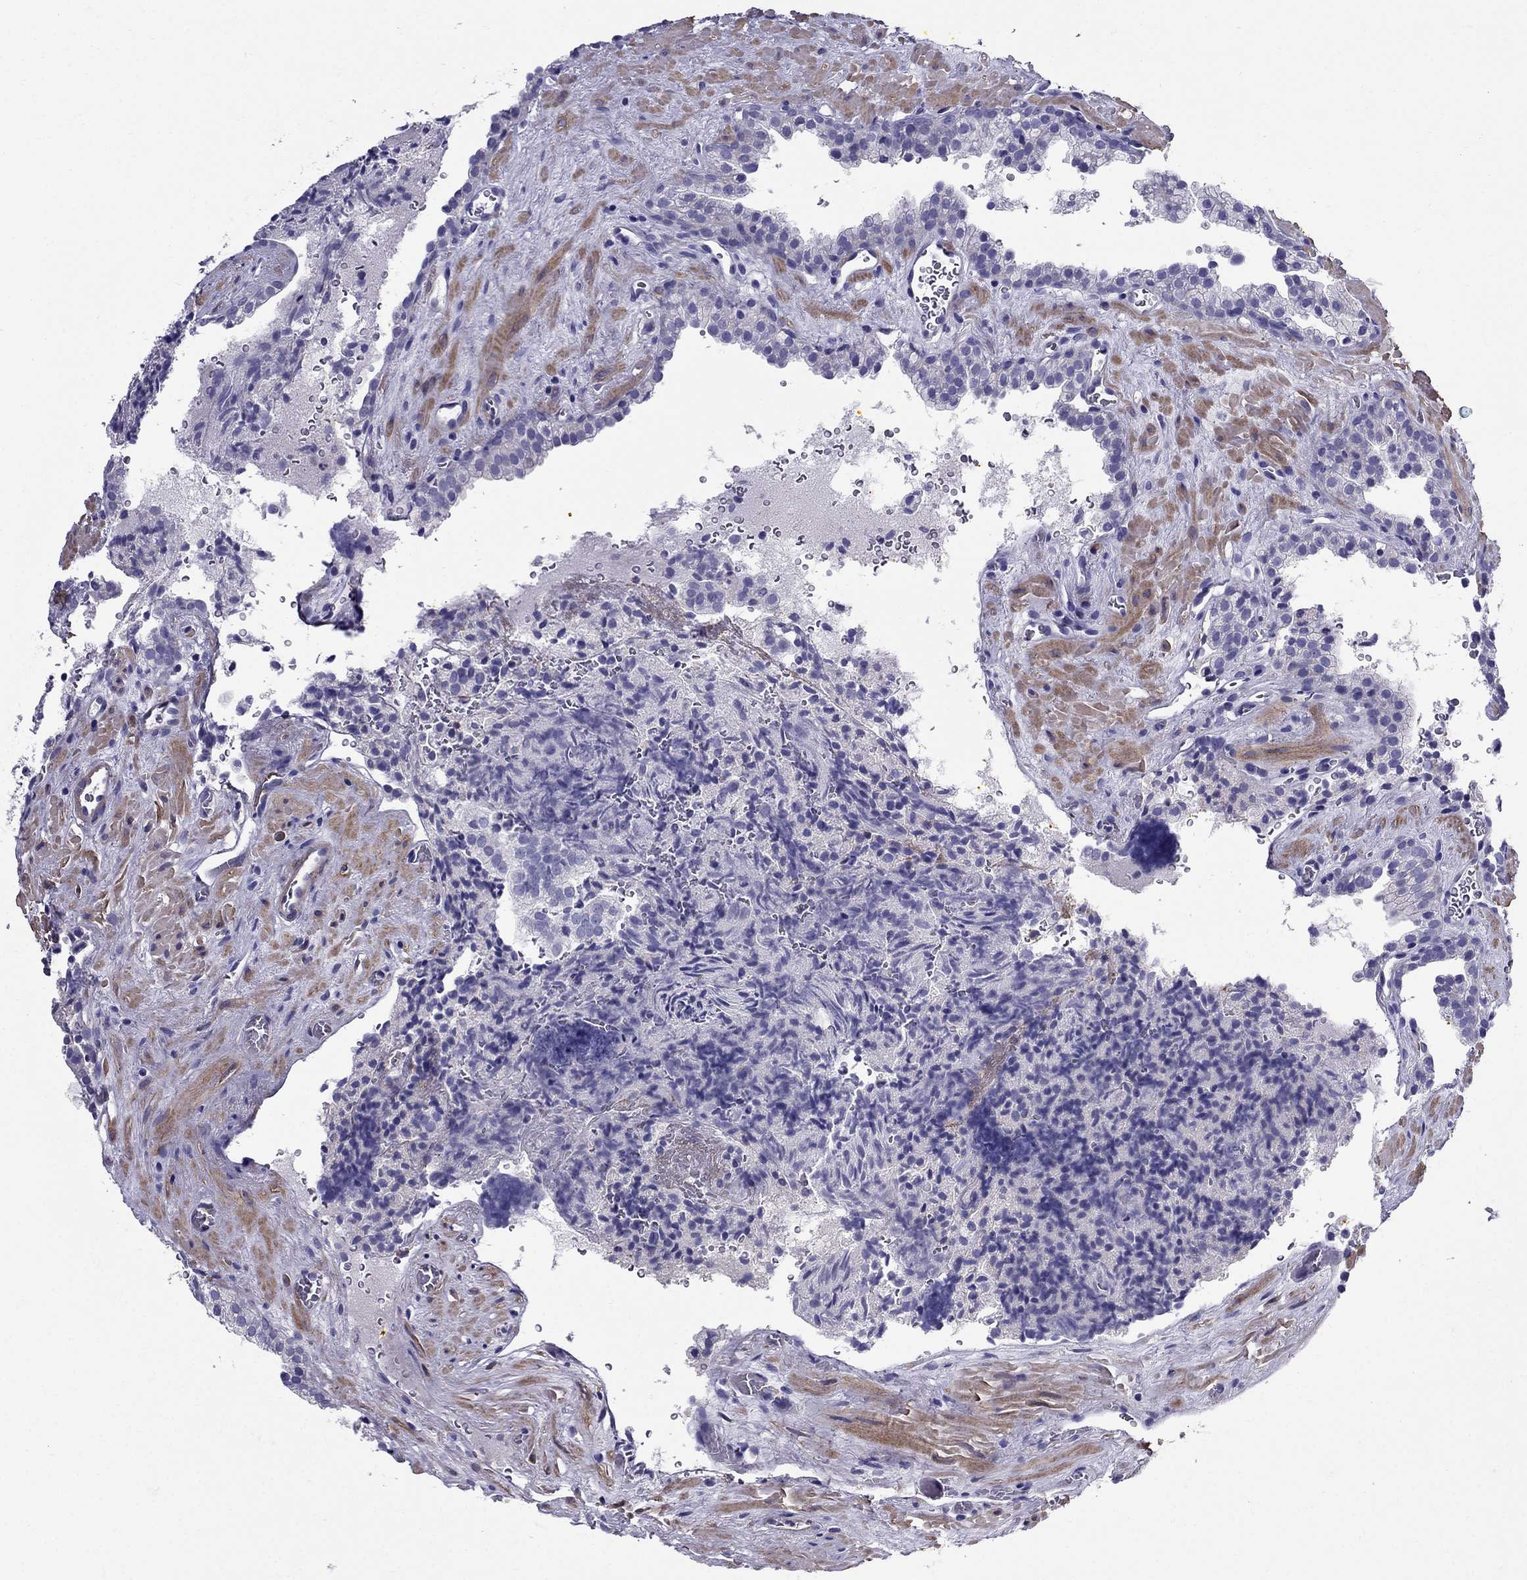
{"staining": {"intensity": "negative", "quantity": "none", "location": "none"}, "tissue": "prostate cancer", "cell_type": "Tumor cells", "image_type": "cancer", "snomed": [{"axis": "morphology", "description": "Adenocarcinoma, NOS"}, {"axis": "topography", "description": "Prostate"}], "caption": "Immunohistochemical staining of human prostate cancer (adenocarcinoma) exhibits no significant expression in tumor cells.", "gene": "GPR50", "patient": {"sex": "male", "age": 66}}